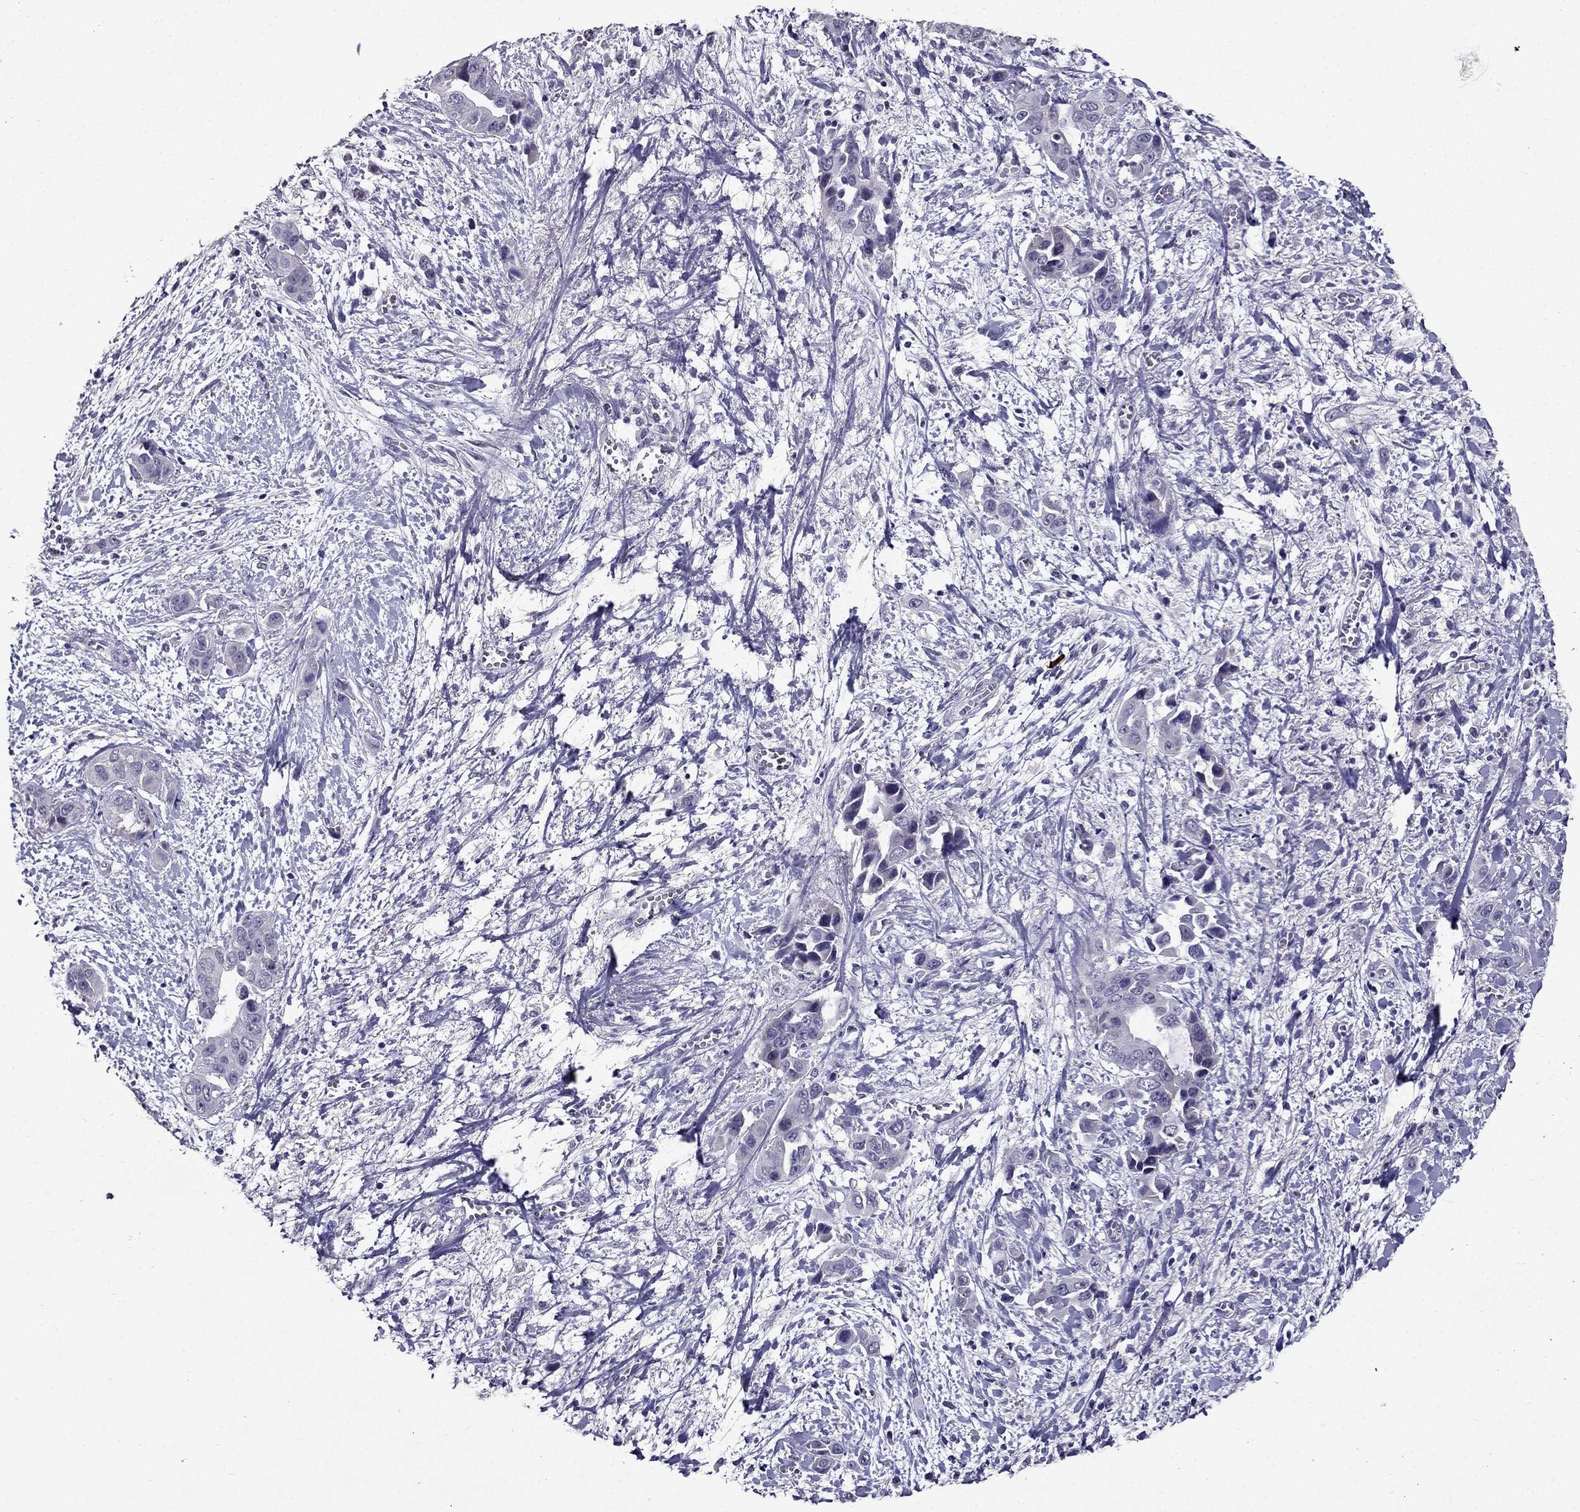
{"staining": {"intensity": "negative", "quantity": "none", "location": "none"}, "tissue": "liver cancer", "cell_type": "Tumor cells", "image_type": "cancer", "snomed": [{"axis": "morphology", "description": "Cholangiocarcinoma"}, {"axis": "topography", "description": "Liver"}], "caption": "High magnification brightfield microscopy of cholangiocarcinoma (liver) stained with DAB (3,3'-diaminobenzidine) (brown) and counterstained with hematoxylin (blue): tumor cells show no significant staining. (DAB IHC visualized using brightfield microscopy, high magnification).", "gene": "DUSP15", "patient": {"sex": "female", "age": 52}}